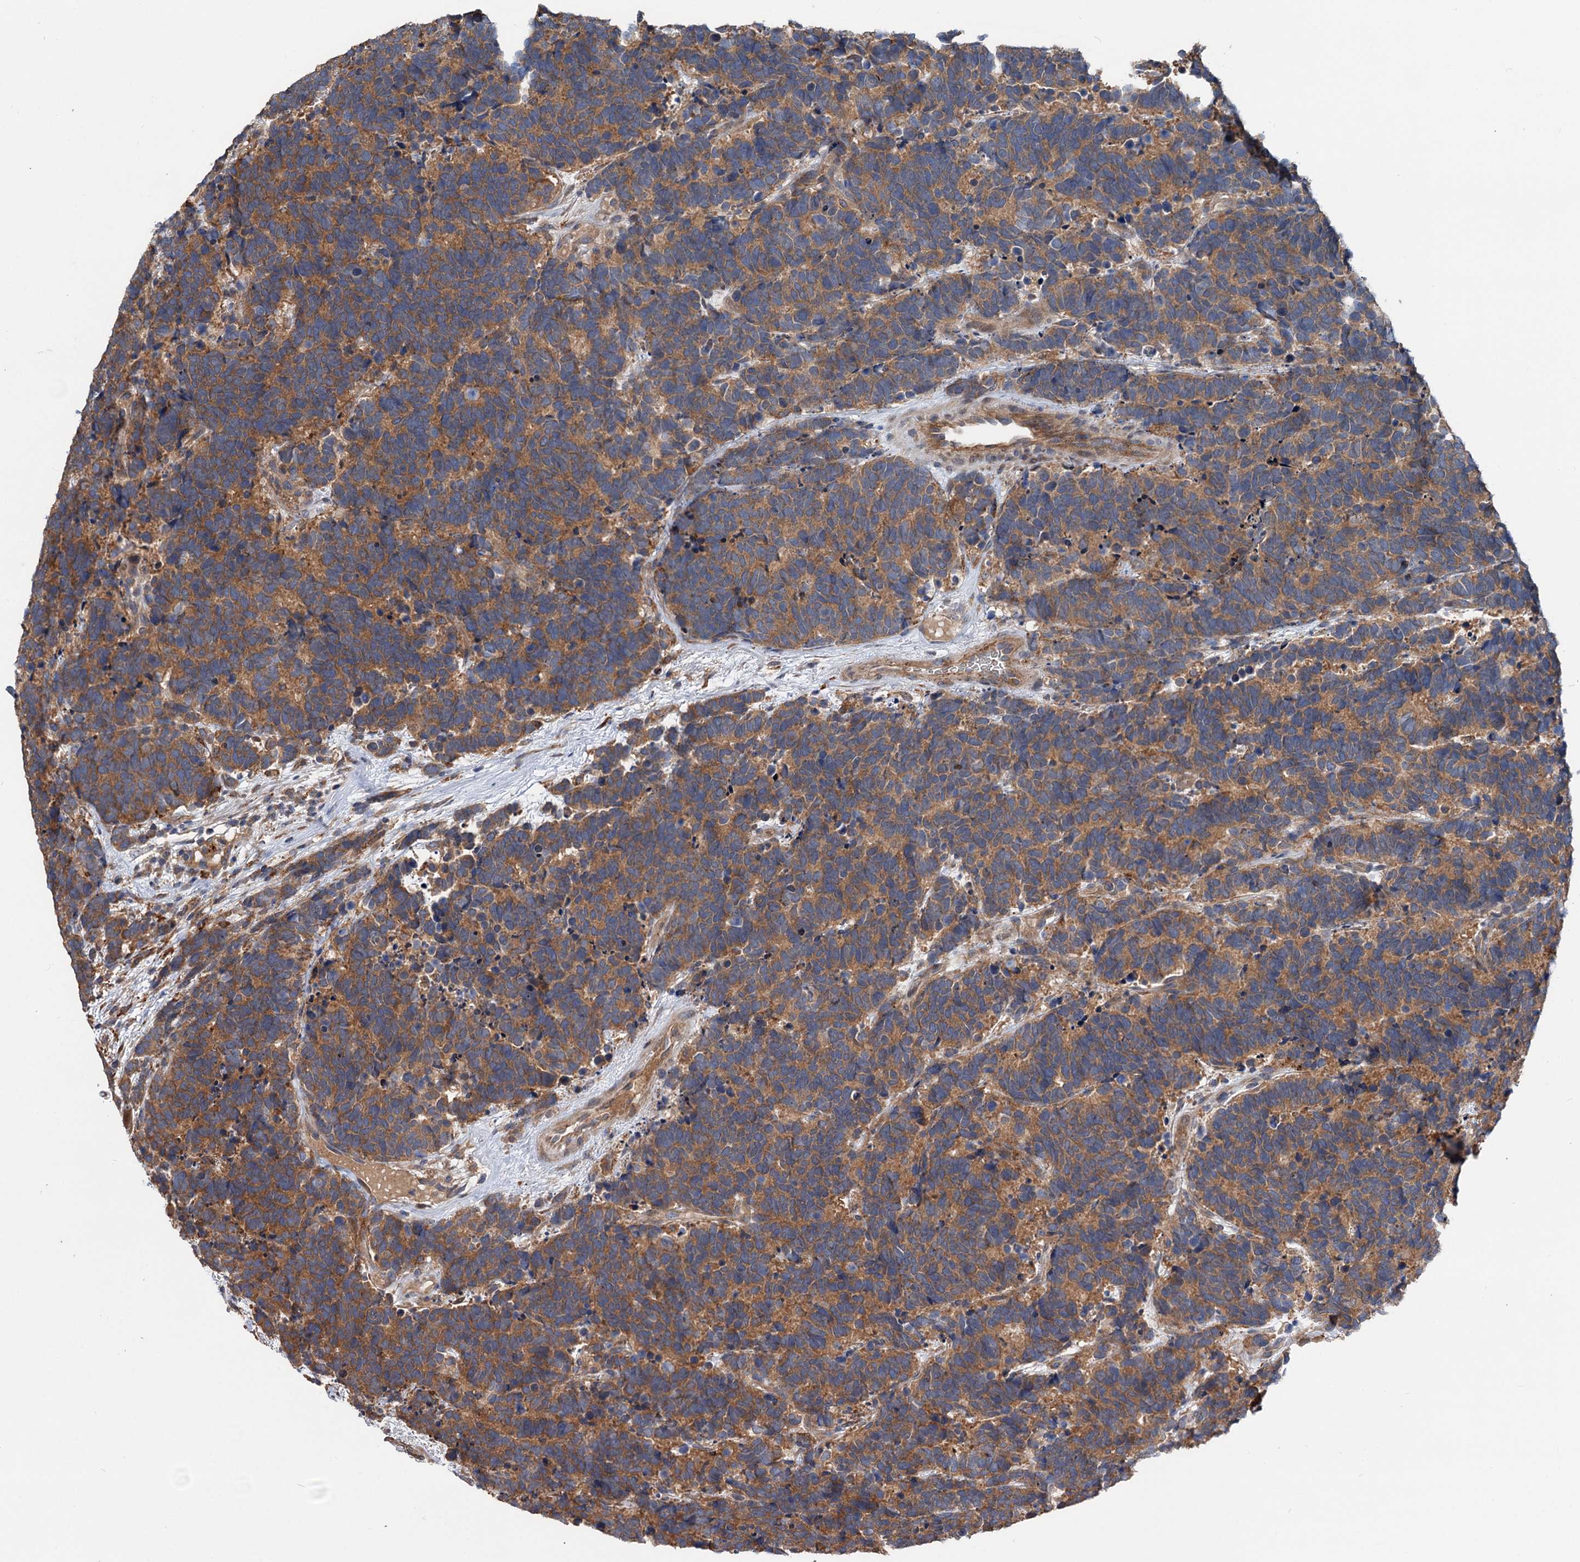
{"staining": {"intensity": "moderate", "quantity": ">75%", "location": "cytoplasmic/membranous"}, "tissue": "carcinoid", "cell_type": "Tumor cells", "image_type": "cancer", "snomed": [{"axis": "morphology", "description": "Carcinoma, NOS"}, {"axis": "morphology", "description": "Carcinoid, malignant, NOS"}, {"axis": "topography", "description": "Urinary bladder"}], "caption": "IHC of malignant carcinoid displays medium levels of moderate cytoplasmic/membranous expression in approximately >75% of tumor cells.", "gene": "RNF111", "patient": {"sex": "male", "age": 57}}